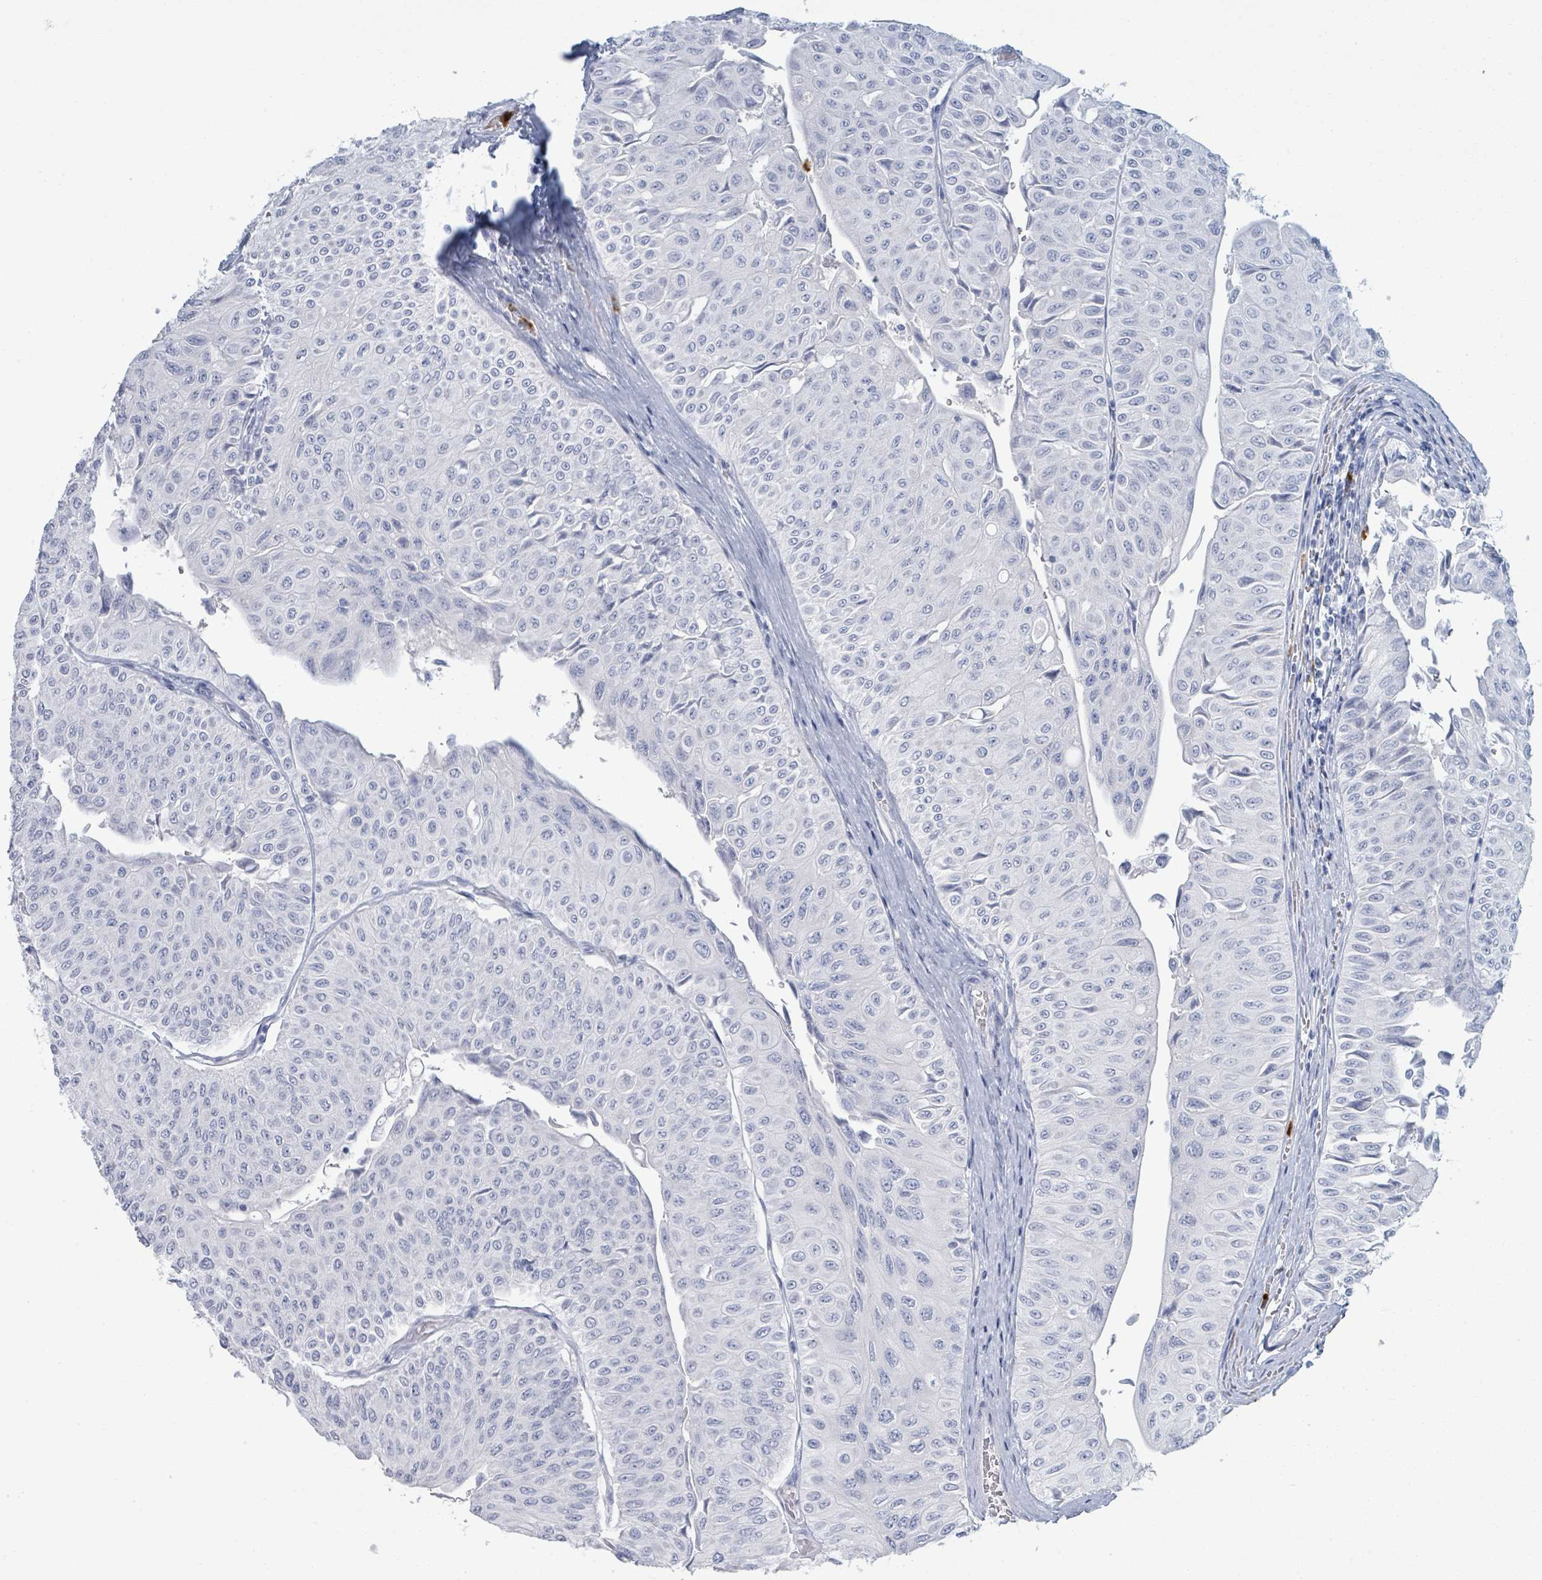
{"staining": {"intensity": "negative", "quantity": "none", "location": "none"}, "tissue": "urothelial cancer", "cell_type": "Tumor cells", "image_type": "cancer", "snomed": [{"axis": "morphology", "description": "Urothelial carcinoma, NOS"}, {"axis": "topography", "description": "Urinary bladder"}], "caption": "DAB immunohistochemical staining of human urothelial cancer exhibits no significant expression in tumor cells.", "gene": "DEFA4", "patient": {"sex": "male", "age": 59}}